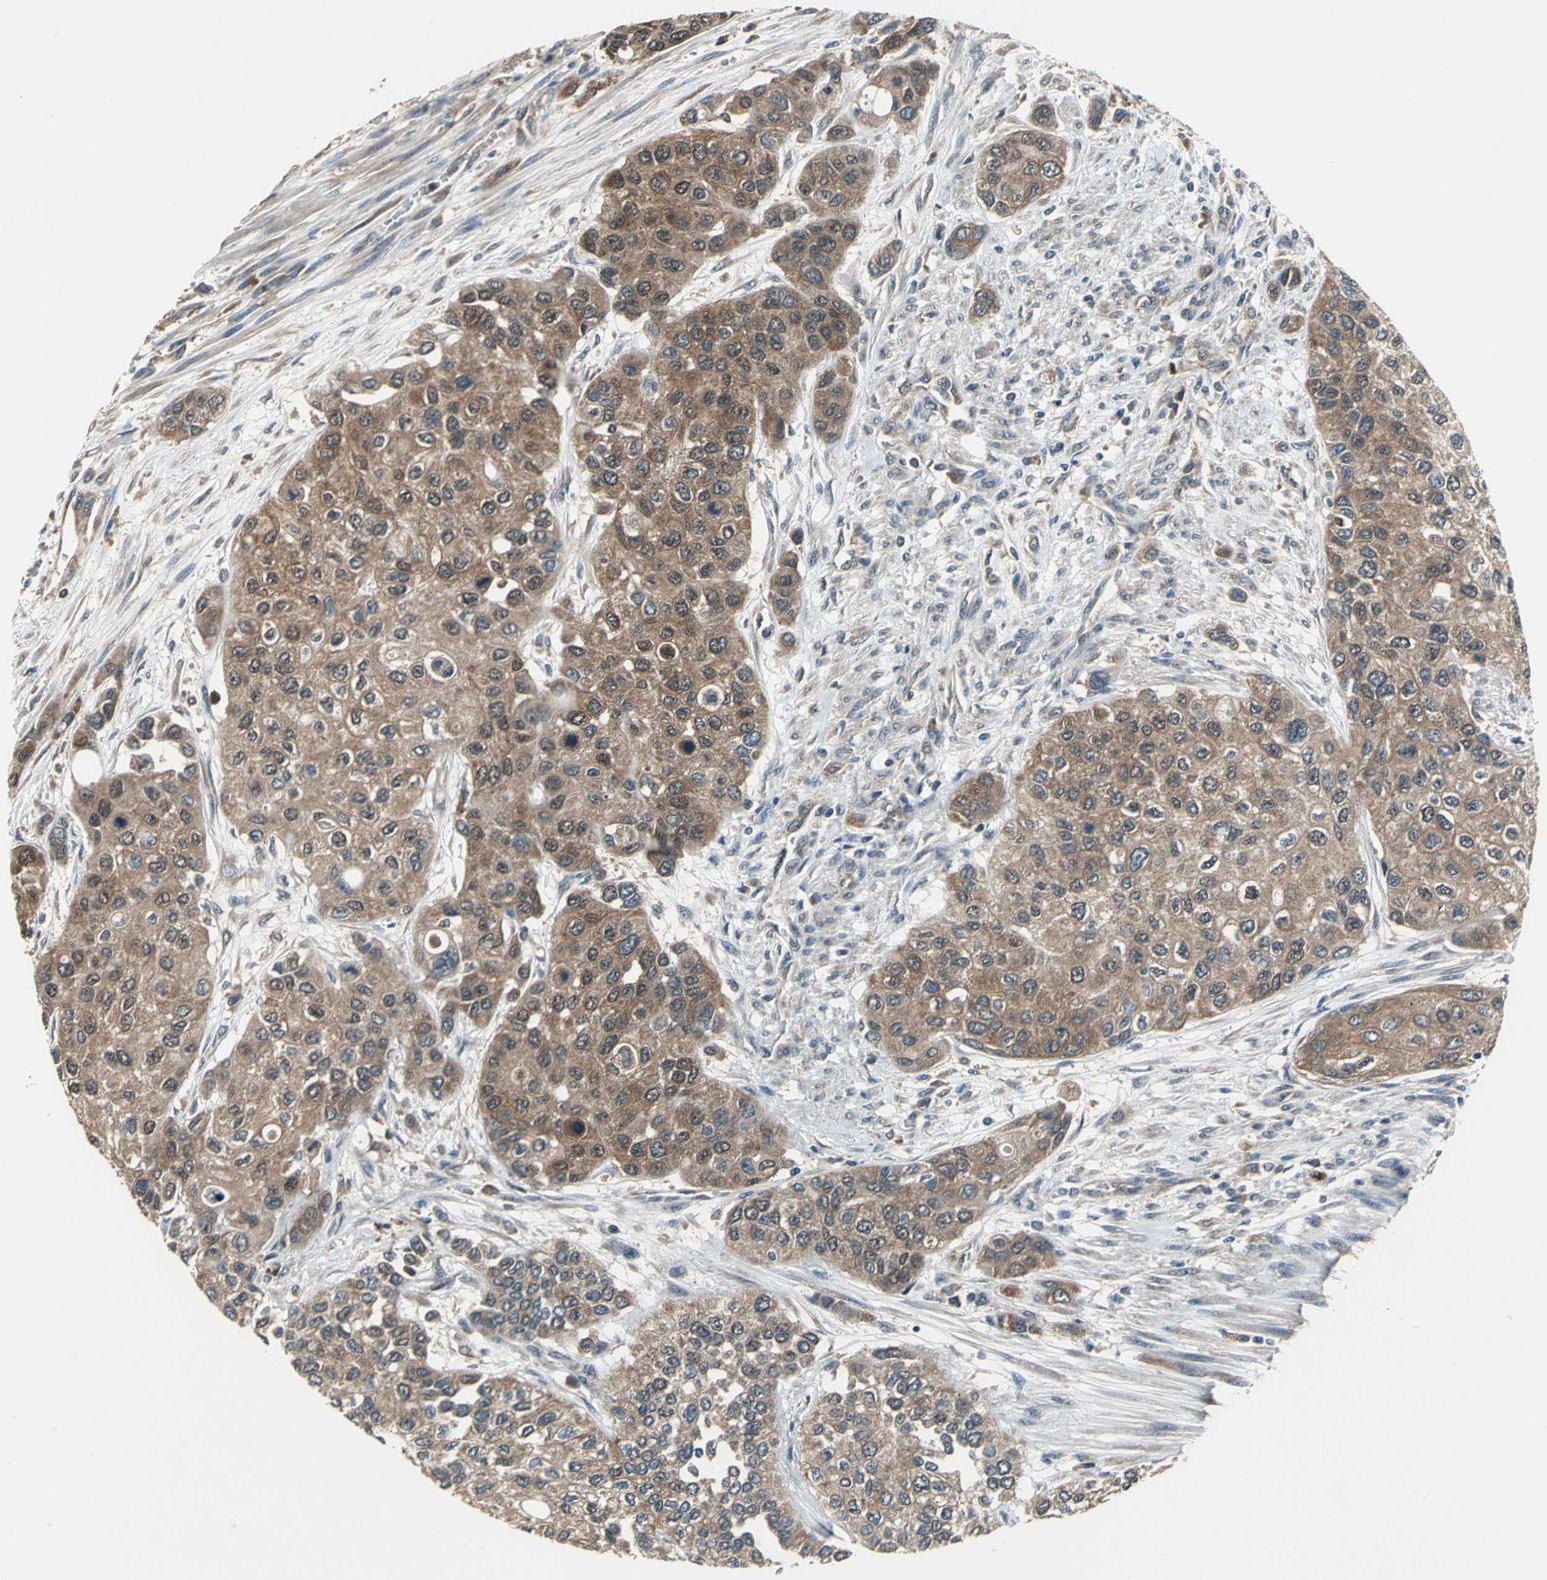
{"staining": {"intensity": "strong", "quantity": ">75%", "location": "cytoplasmic/membranous,nuclear"}, "tissue": "urothelial cancer", "cell_type": "Tumor cells", "image_type": "cancer", "snomed": [{"axis": "morphology", "description": "Urothelial carcinoma, High grade"}, {"axis": "topography", "description": "Urinary bladder"}], "caption": "The image shows immunohistochemical staining of urothelial cancer. There is strong cytoplasmic/membranous and nuclear positivity is seen in approximately >75% of tumor cells. Nuclei are stained in blue.", "gene": "ZNF608", "patient": {"sex": "female", "age": 56}}